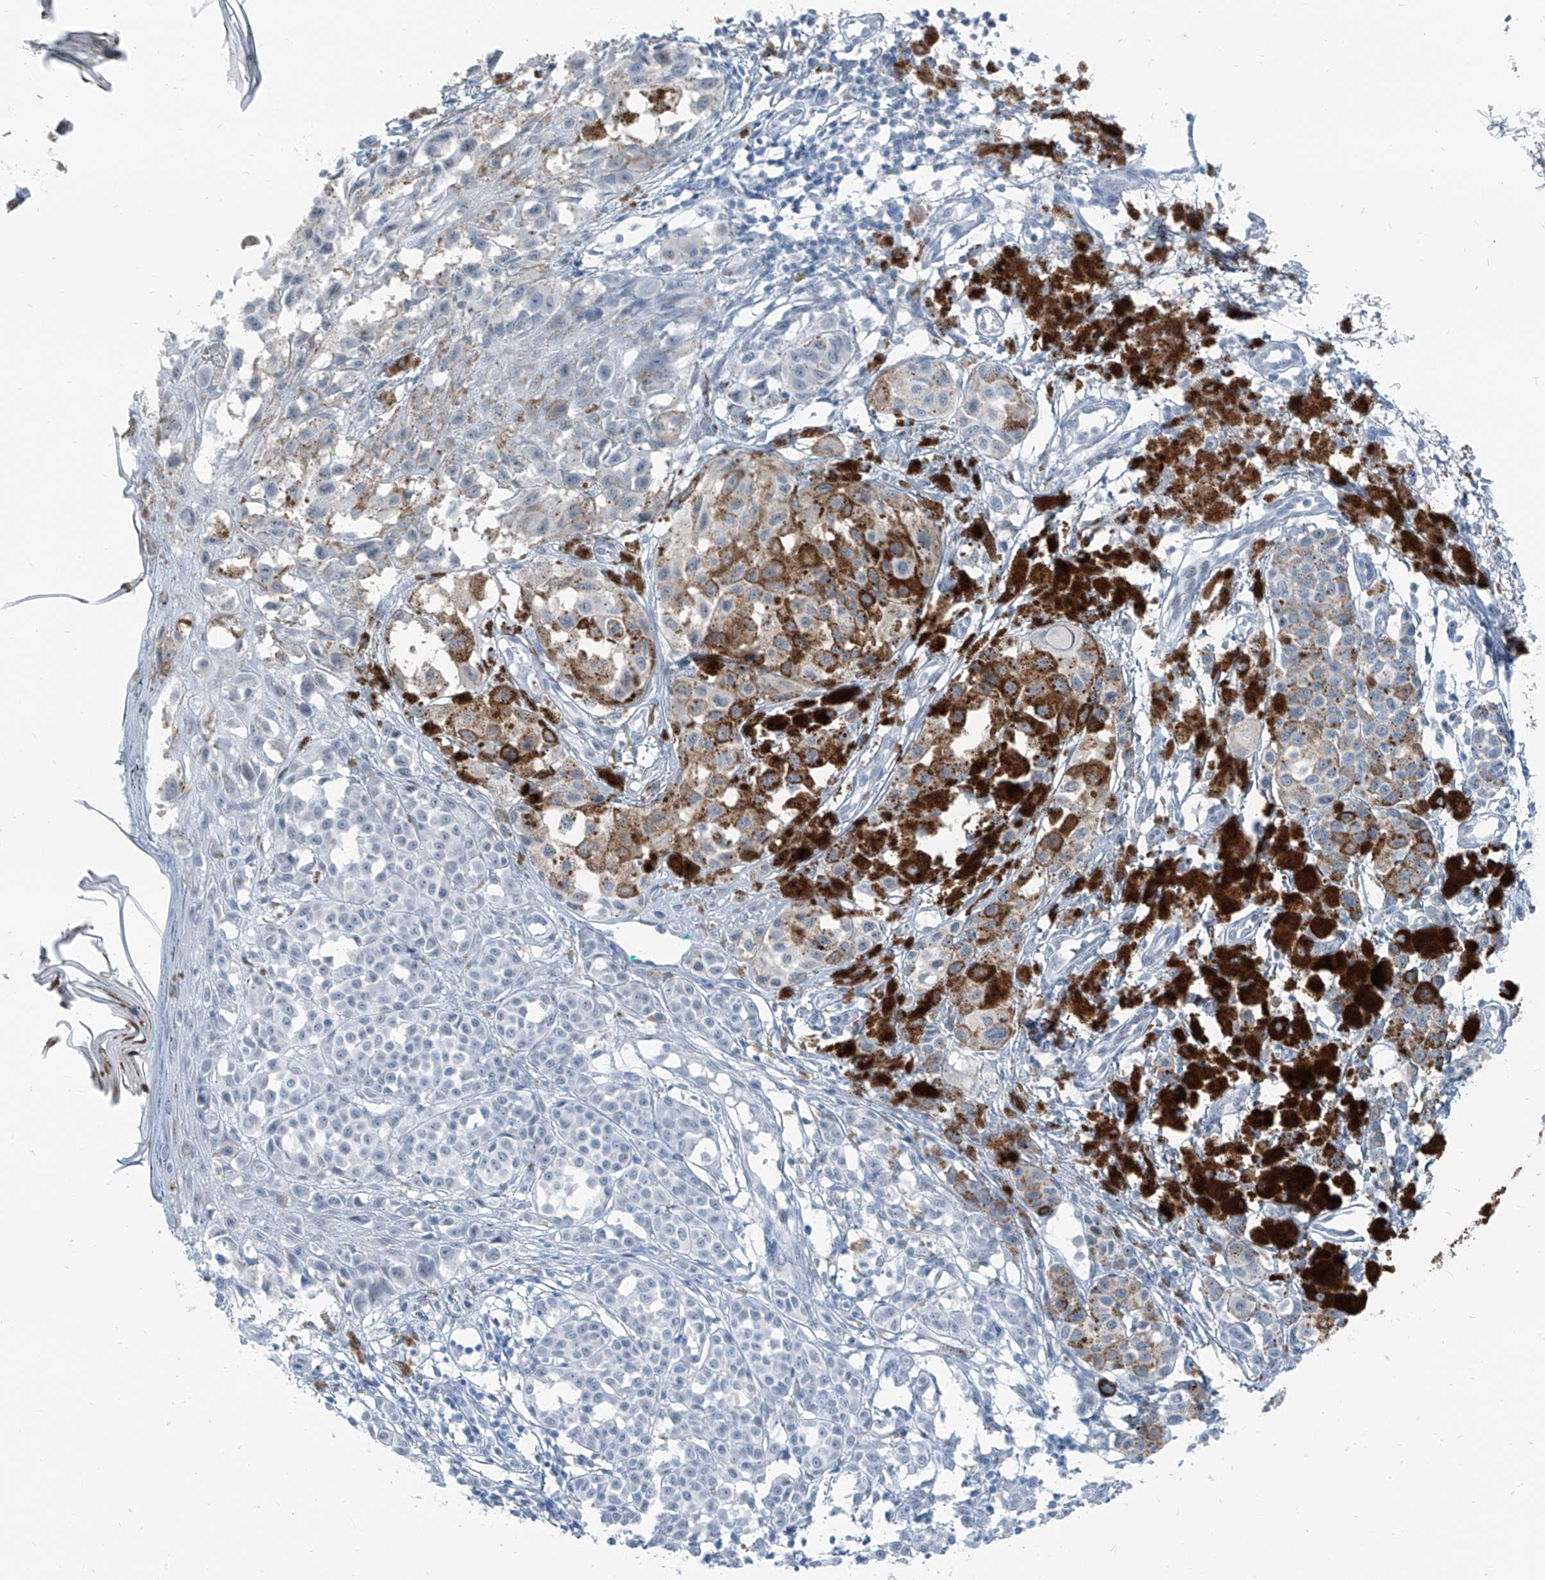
{"staining": {"intensity": "negative", "quantity": "none", "location": "none"}, "tissue": "melanoma", "cell_type": "Tumor cells", "image_type": "cancer", "snomed": [{"axis": "morphology", "description": "Malignant melanoma, NOS"}, {"axis": "topography", "description": "Skin of leg"}], "caption": "Tumor cells show no significant protein expression in melanoma.", "gene": "RGN", "patient": {"sex": "female", "age": 72}}